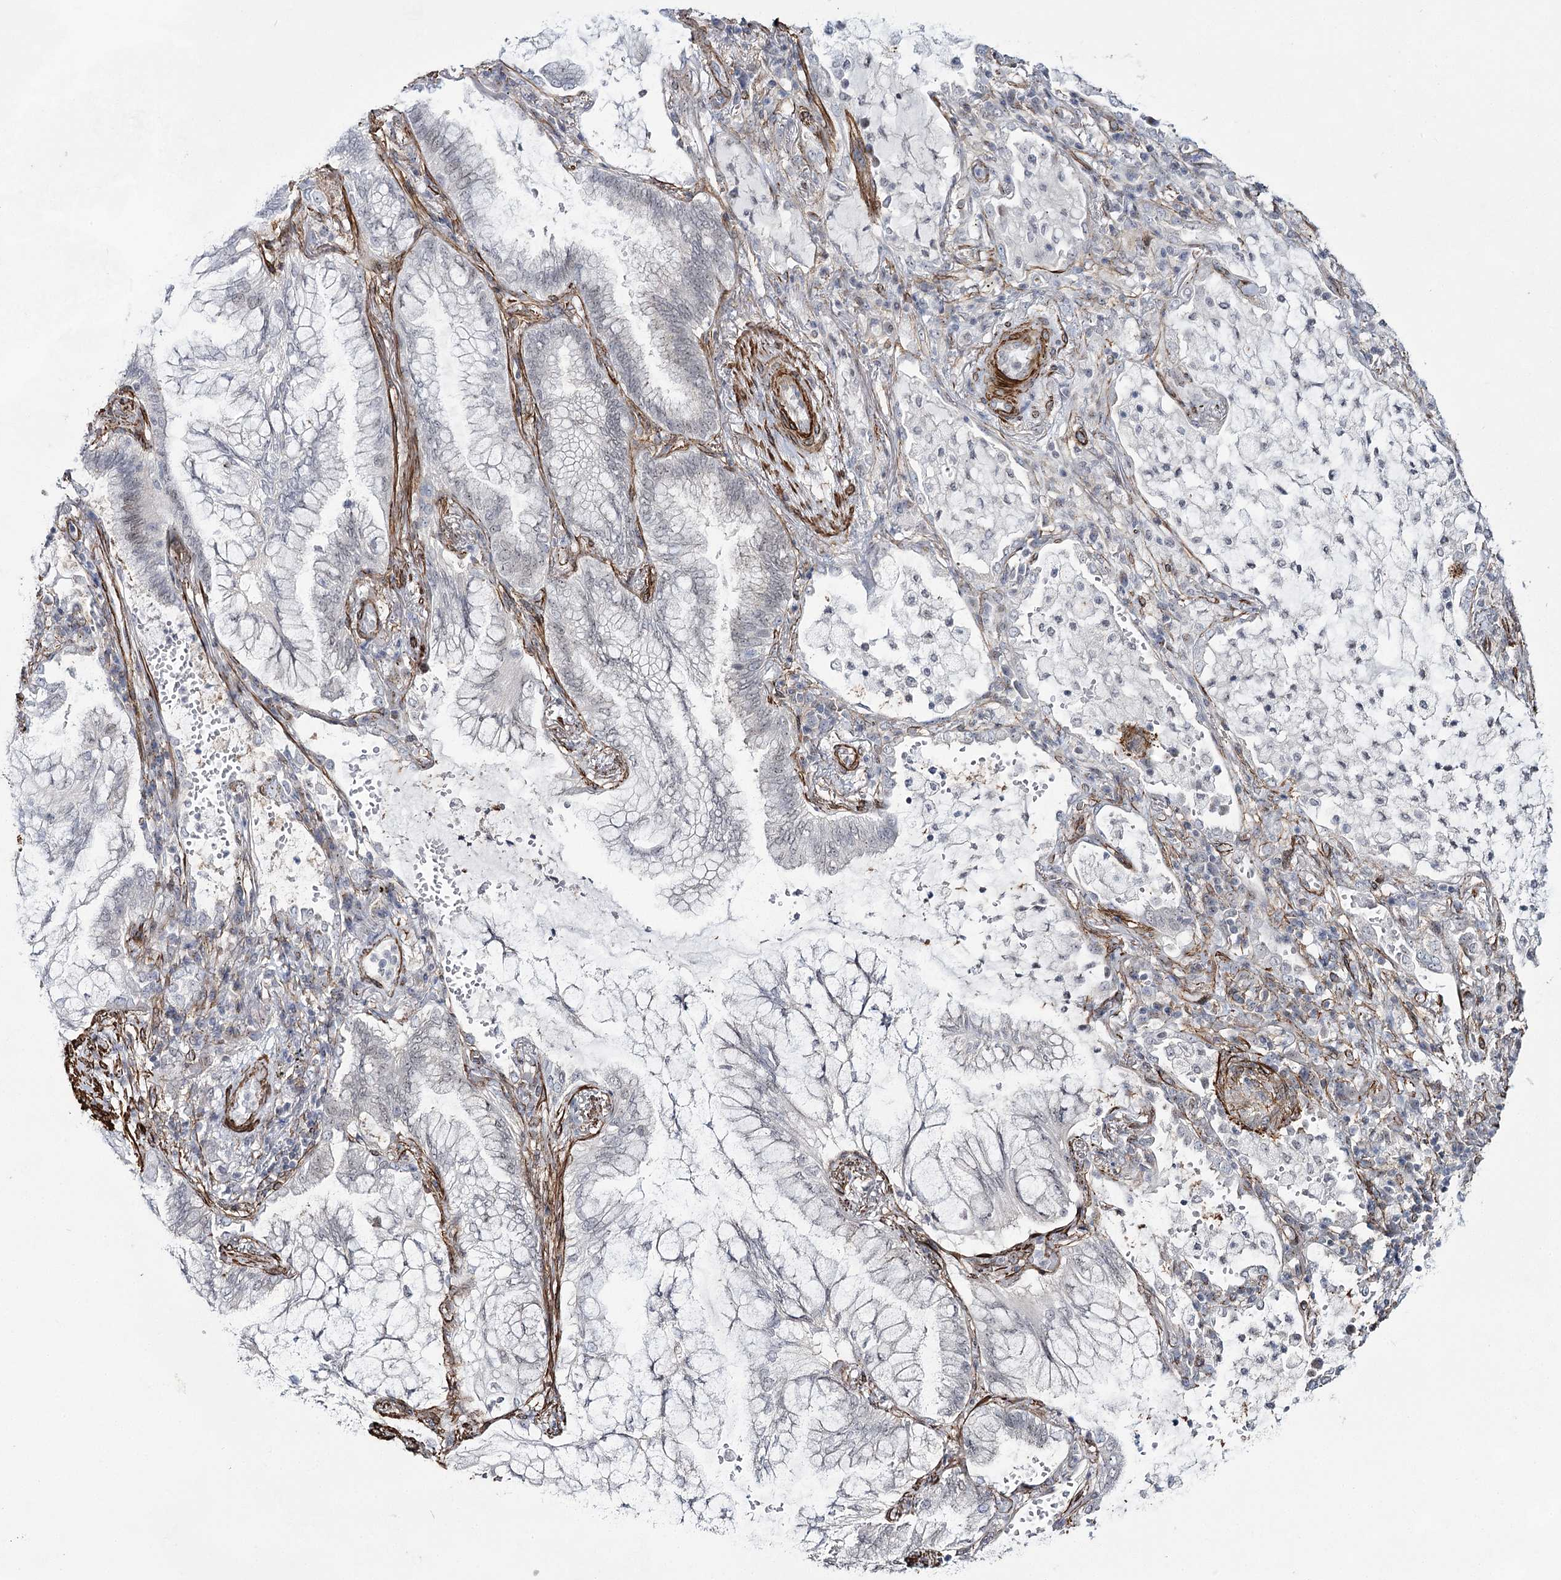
{"staining": {"intensity": "negative", "quantity": "none", "location": "none"}, "tissue": "lung cancer", "cell_type": "Tumor cells", "image_type": "cancer", "snomed": [{"axis": "morphology", "description": "Adenocarcinoma, NOS"}, {"axis": "topography", "description": "Lung"}], "caption": "Protein analysis of lung cancer reveals no significant staining in tumor cells.", "gene": "CWF19L1", "patient": {"sex": "female", "age": 70}}